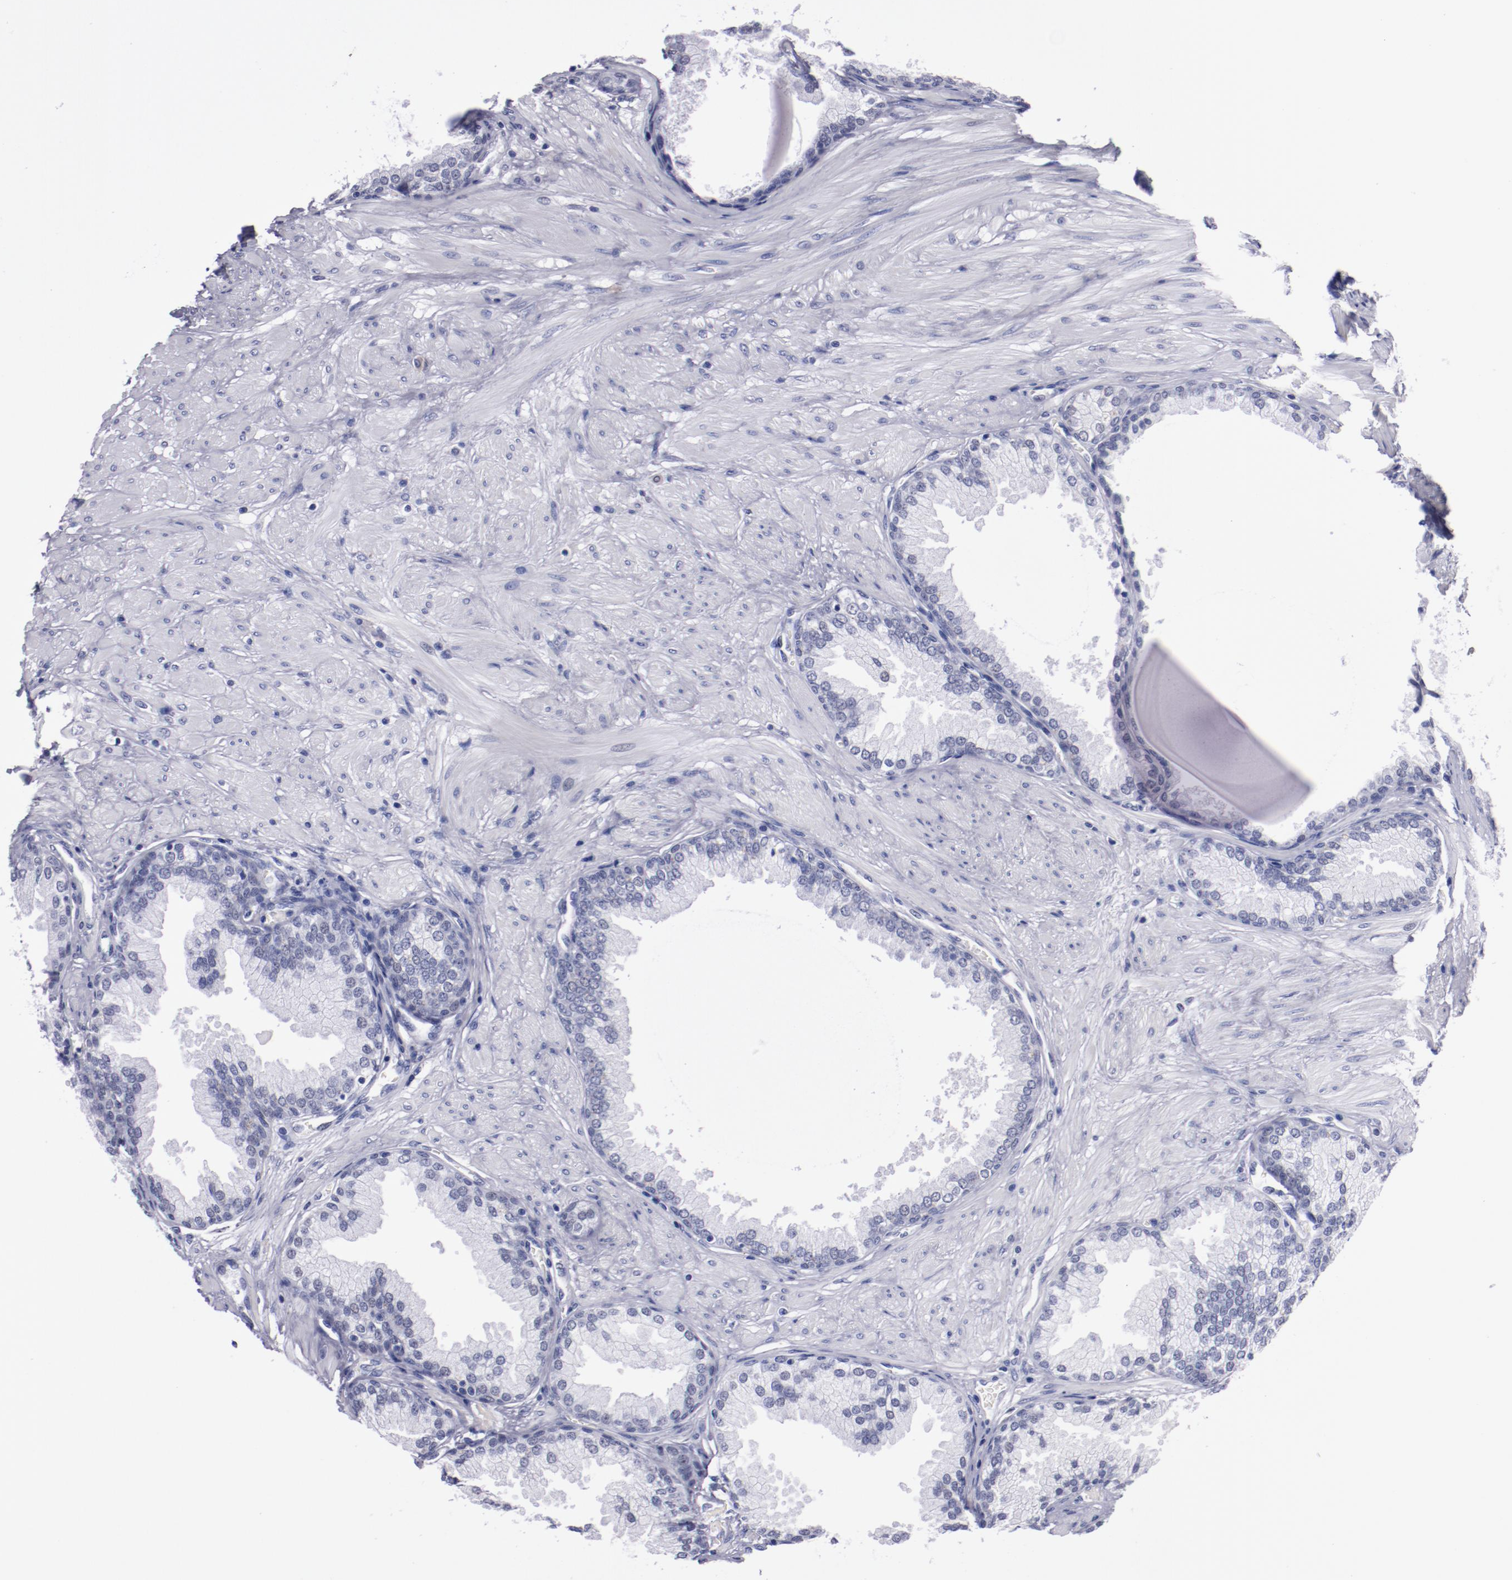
{"staining": {"intensity": "negative", "quantity": "none", "location": "none"}, "tissue": "prostate", "cell_type": "Glandular cells", "image_type": "normal", "snomed": [{"axis": "morphology", "description": "Normal tissue, NOS"}, {"axis": "topography", "description": "Prostate"}], "caption": "DAB (3,3'-diaminobenzidine) immunohistochemical staining of unremarkable human prostate exhibits no significant expression in glandular cells.", "gene": "HNF1B", "patient": {"sex": "male", "age": 51}}